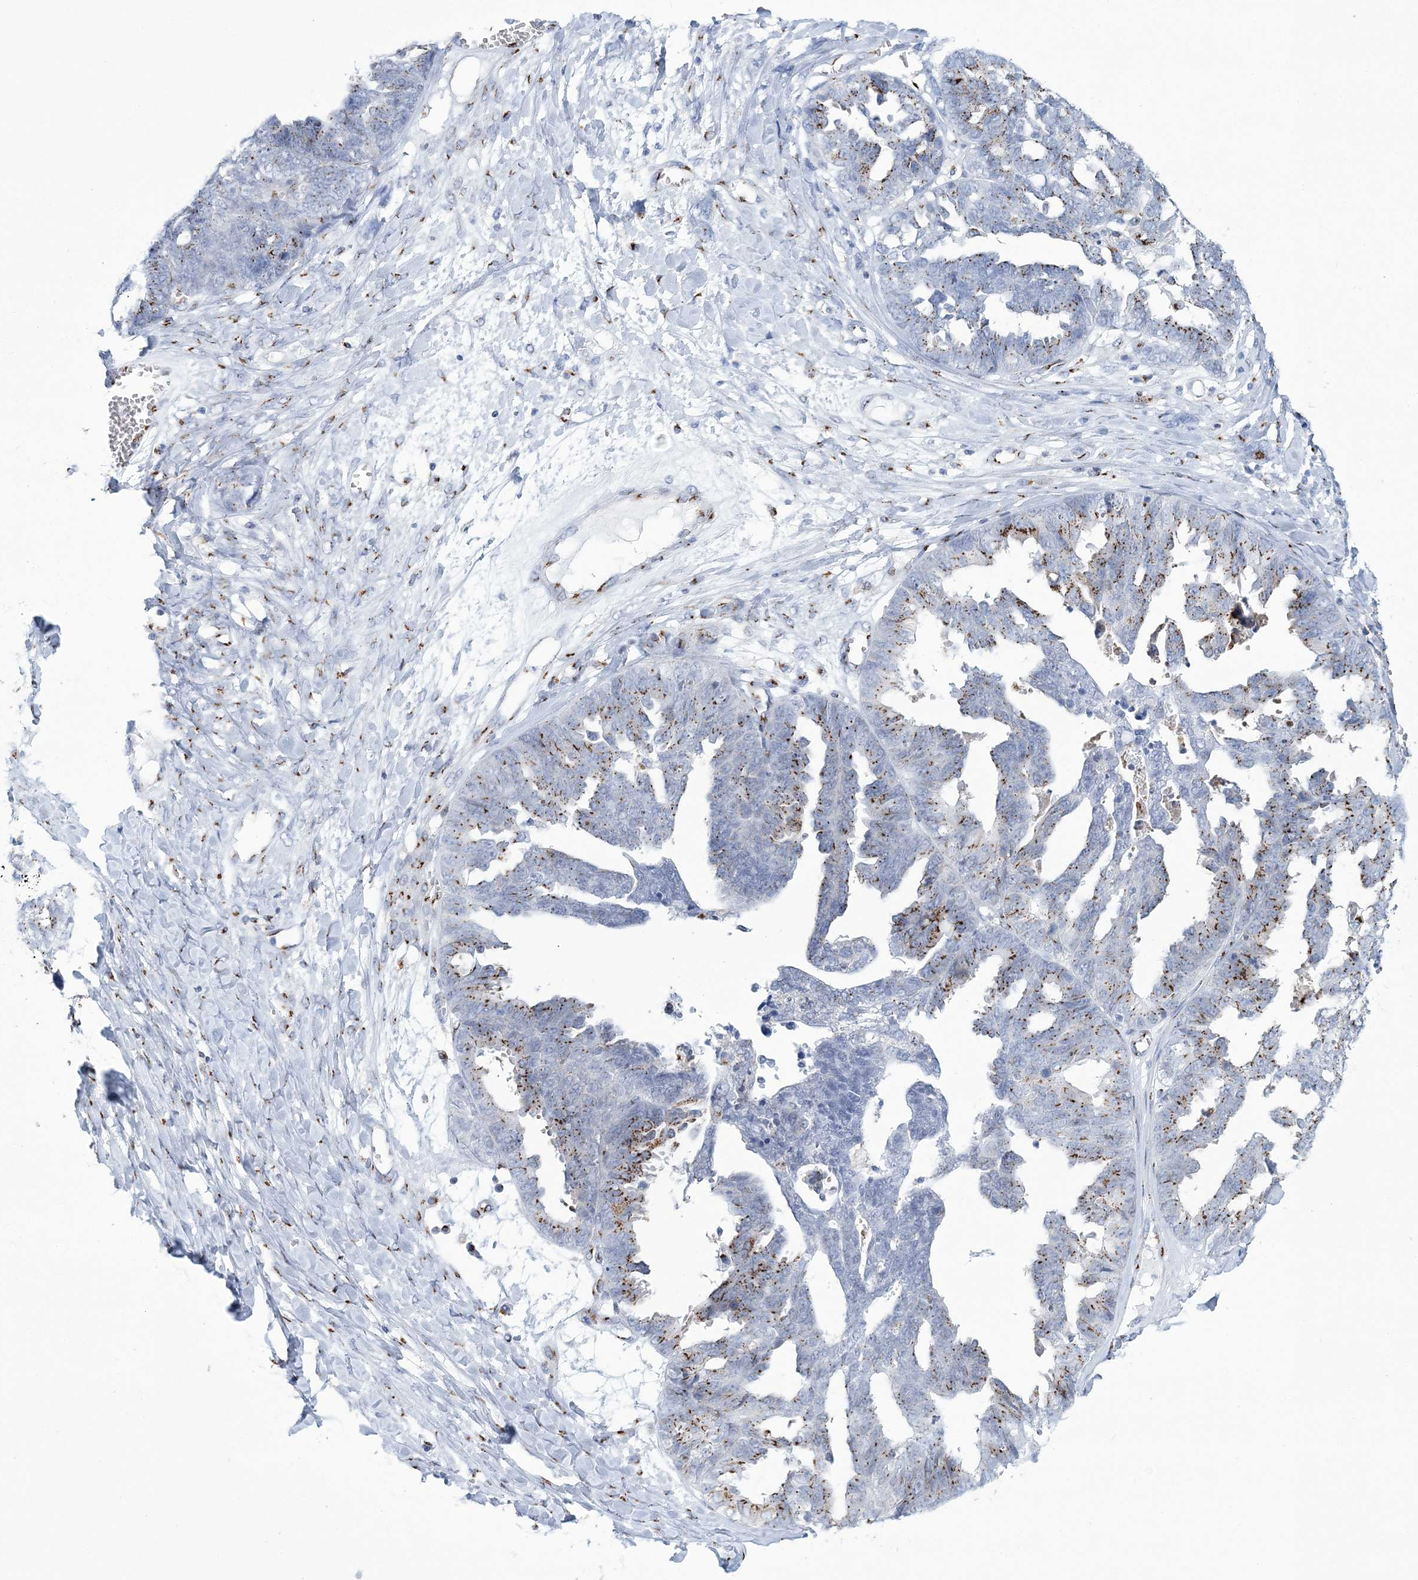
{"staining": {"intensity": "moderate", "quantity": "<25%", "location": "cytoplasmic/membranous"}, "tissue": "ovarian cancer", "cell_type": "Tumor cells", "image_type": "cancer", "snomed": [{"axis": "morphology", "description": "Cystadenocarcinoma, serous, NOS"}, {"axis": "topography", "description": "Ovary"}], "caption": "DAB (3,3'-diaminobenzidine) immunohistochemical staining of human ovarian serous cystadenocarcinoma reveals moderate cytoplasmic/membranous protein positivity in approximately <25% of tumor cells.", "gene": "SLX9", "patient": {"sex": "female", "age": 79}}